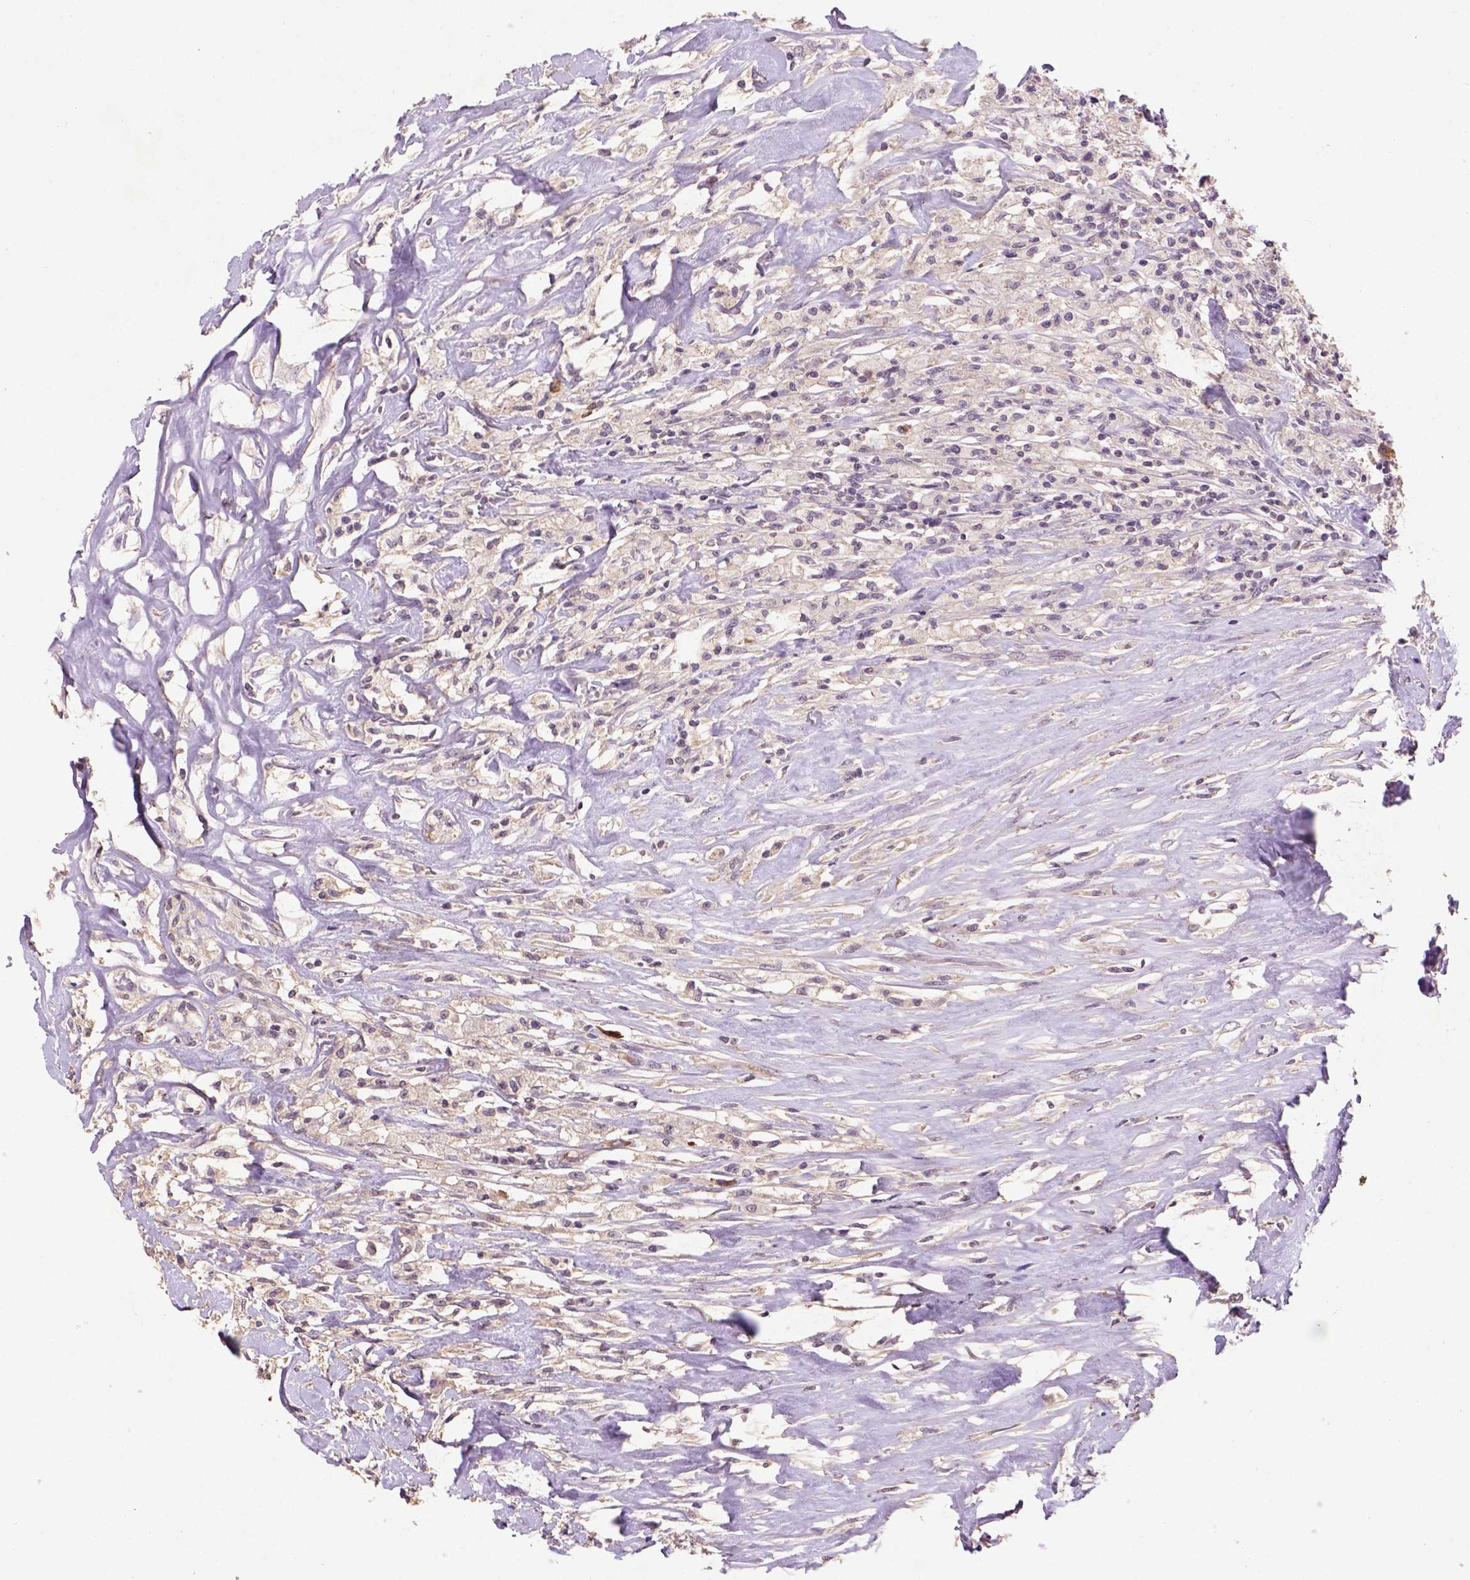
{"staining": {"intensity": "weak", "quantity": ">75%", "location": "cytoplasmic/membranous,nuclear"}, "tissue": "testis cancer", "cell_type": "Tumor cells", "image_type": "cancer", "snomed": [{"axis": "morphology", "description": "Necrosis, NOS"}, {"axis": "morphology", "description": "Carcinoma, Embryonal, NOS"}, {"axis": "topography", "description": "Testis"}], "caption": "Immunohistochemical staining of testis cancer (embryonal carcinoma) reveals low levels of weak cytoplasmic/membranous and nuclear protein positivity in about >75% of tumor cells.", "gene": "SCML4", "patient": {"sex": "male", "age": 19}}